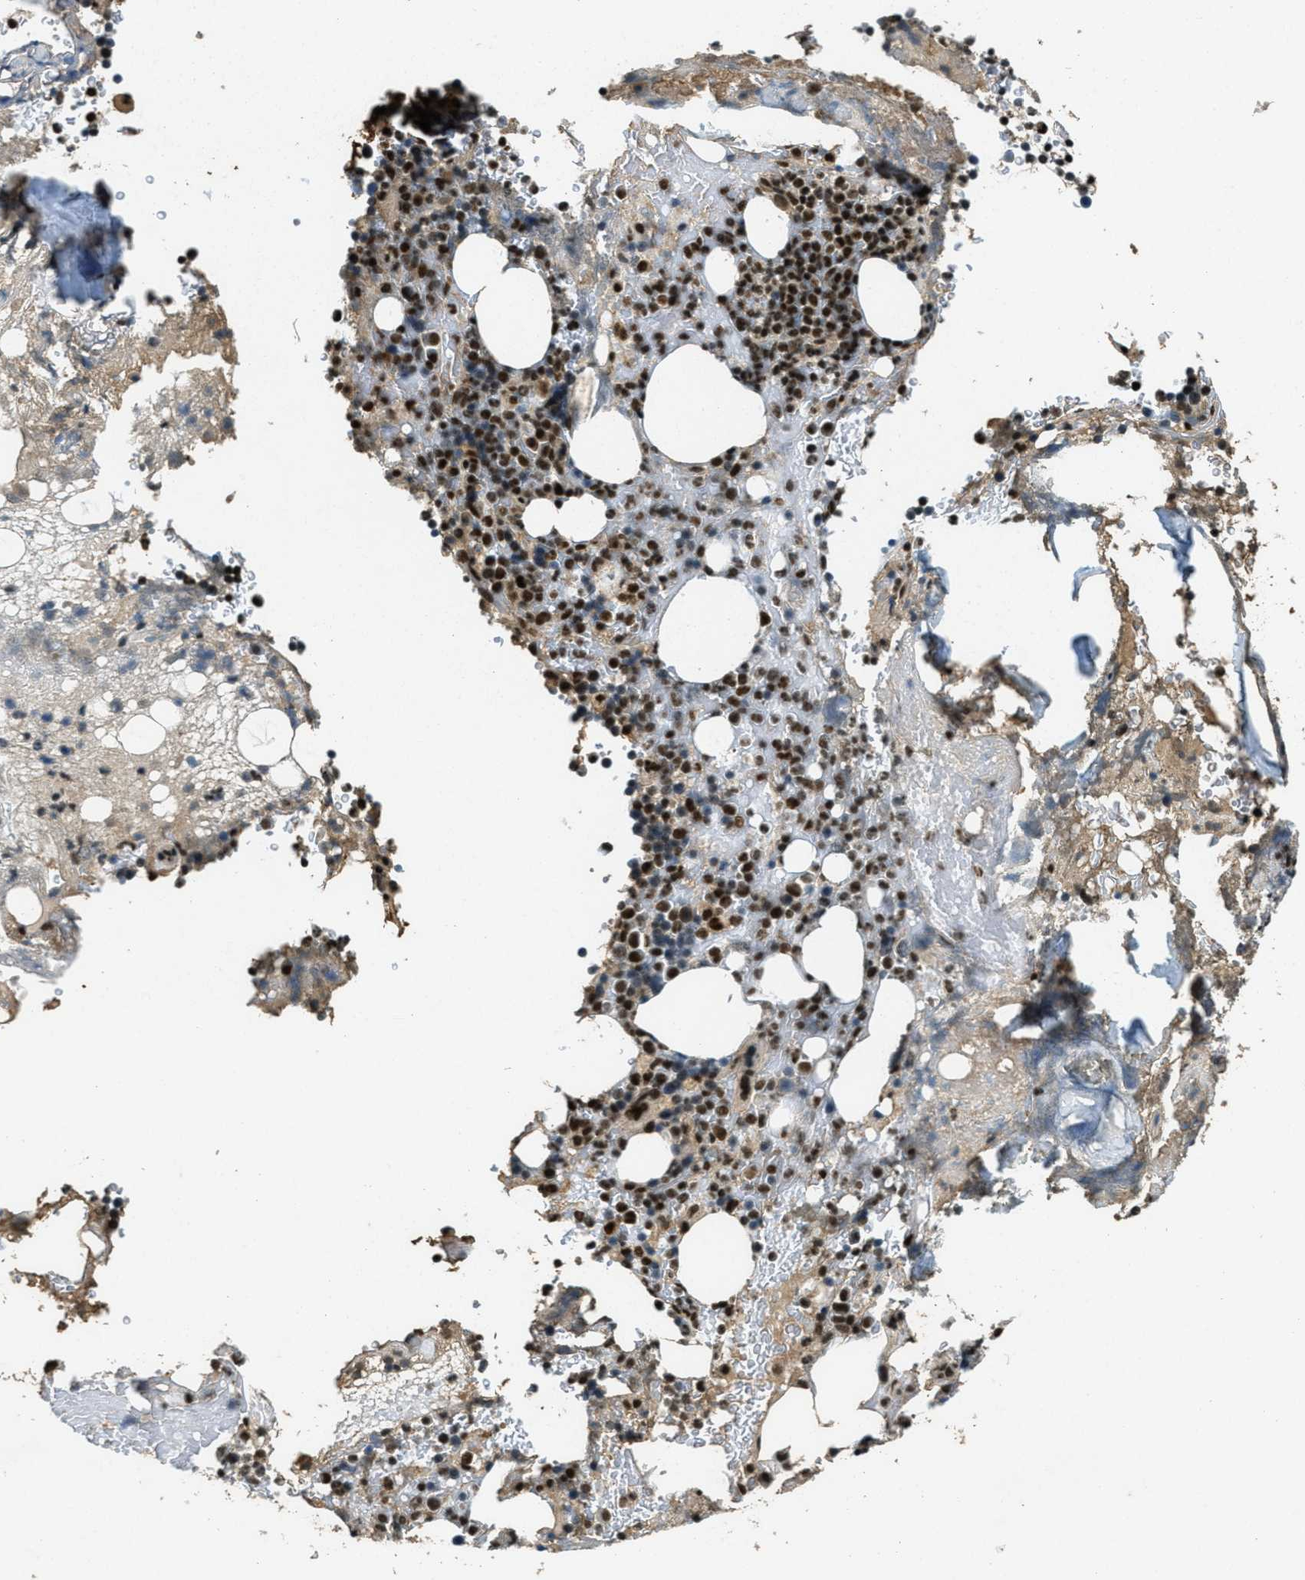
{"staining": {"intensity": "strong", "quantity": ">75%", "location": "nuclear"}, "tissue": "bone marrow", "cell_type": "Hematopoietic cells", "image_type": "normal", "snomed": [{"axis": "morphology", "description": "Normal tissue, NOS"}, {"axis": "topography", "description": "Bone marrow"}], "caption": "Protein expression analysis of normal human bone marrow reveals strong nuclear expression in about >75% of hematopoietic cells.", "gene": "ZNF148", "patient": {"sex": "female", "age": 73}}